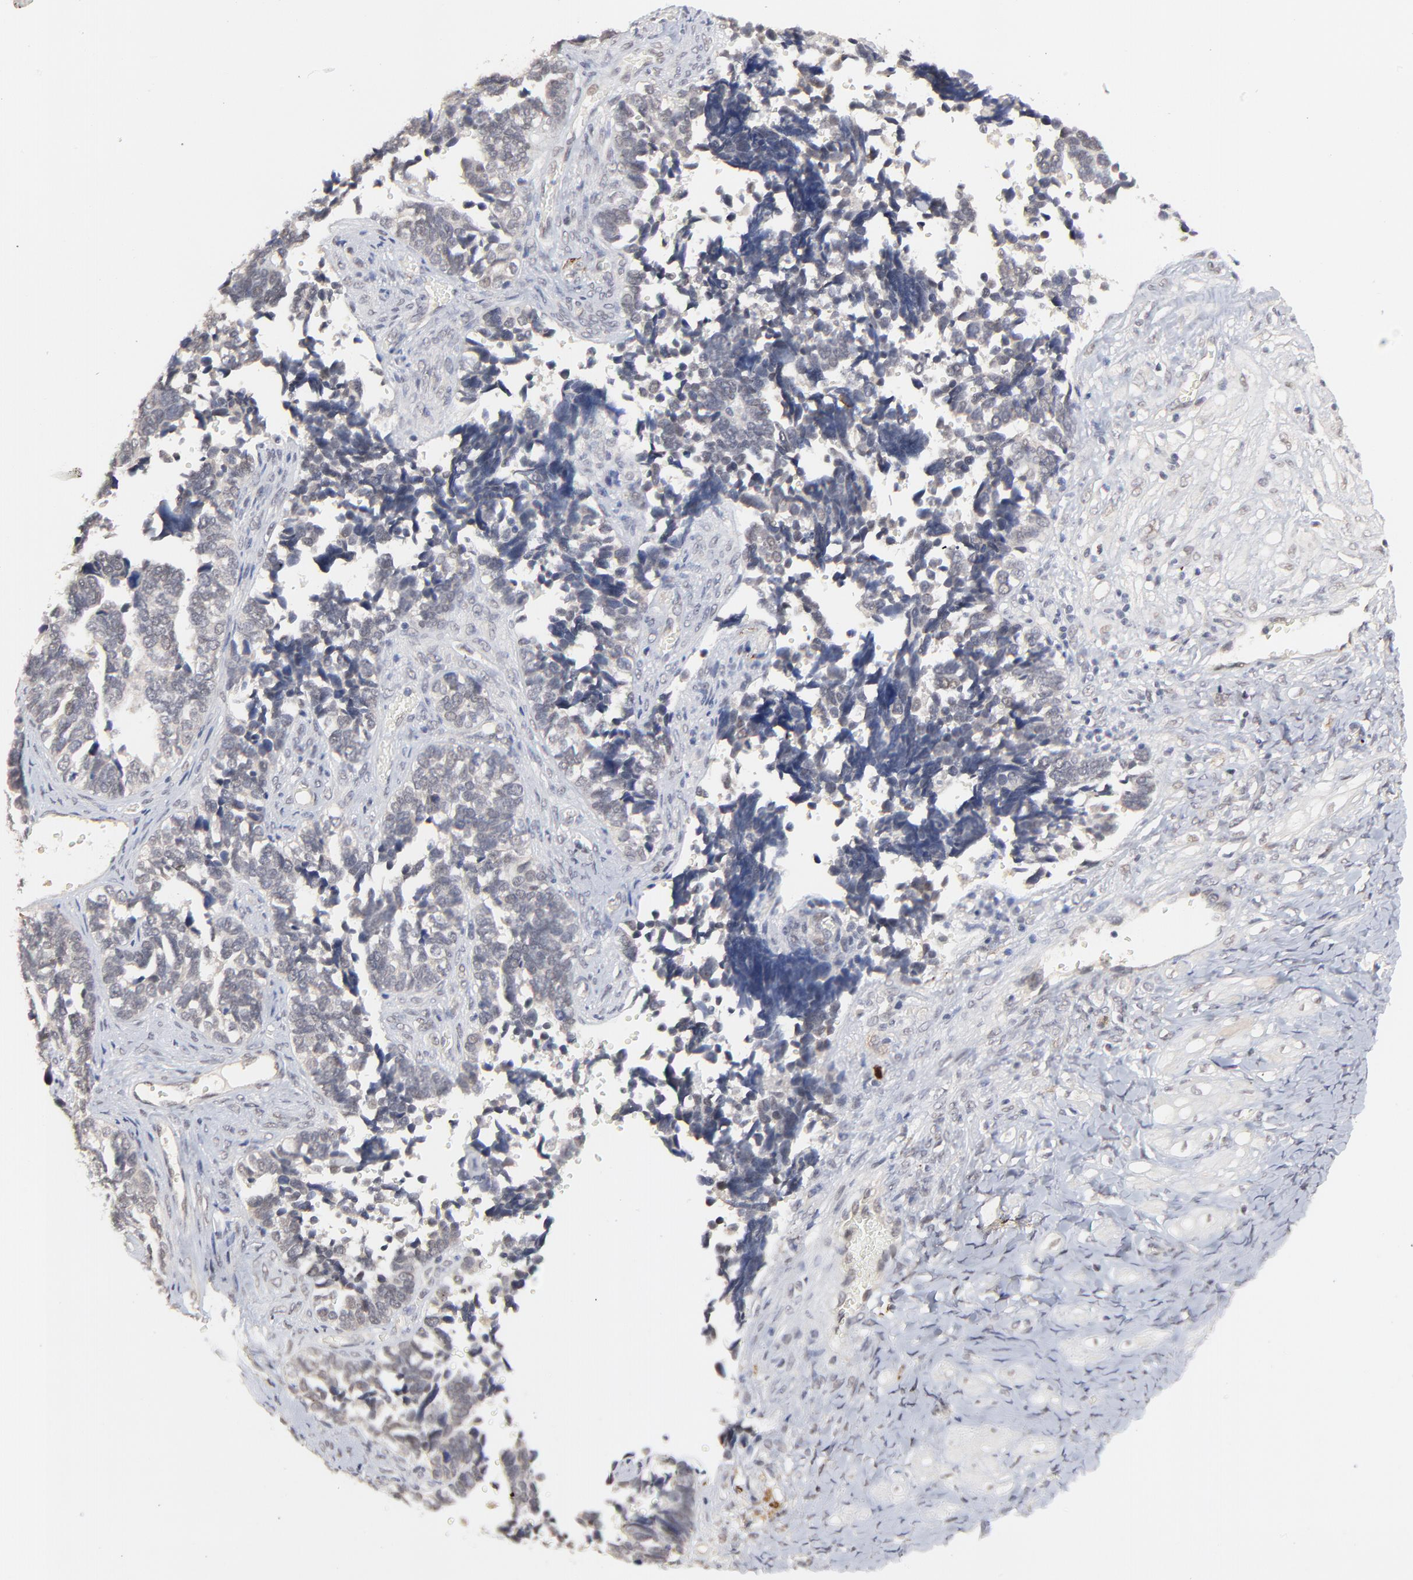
{"staining": {"intensity": "negative", "quantity": "none", "location": "none"}, "tissue": "ovarian cancer", "cell_type": "Tumor cells", "image_type": "cancer", "snomed": [{"axis": "morphology", "description": "Cystadenocarcinoma, serous, NOS"}, {"axis": "topography", "description": "Ovary"}], "caption": "The micrograph displays no significant expression in tumor cells of ovarian cancer (serous cystadenocarcinoma).", "gene": "FAM199X", "patient": {"sex": "female", "age": 77}}